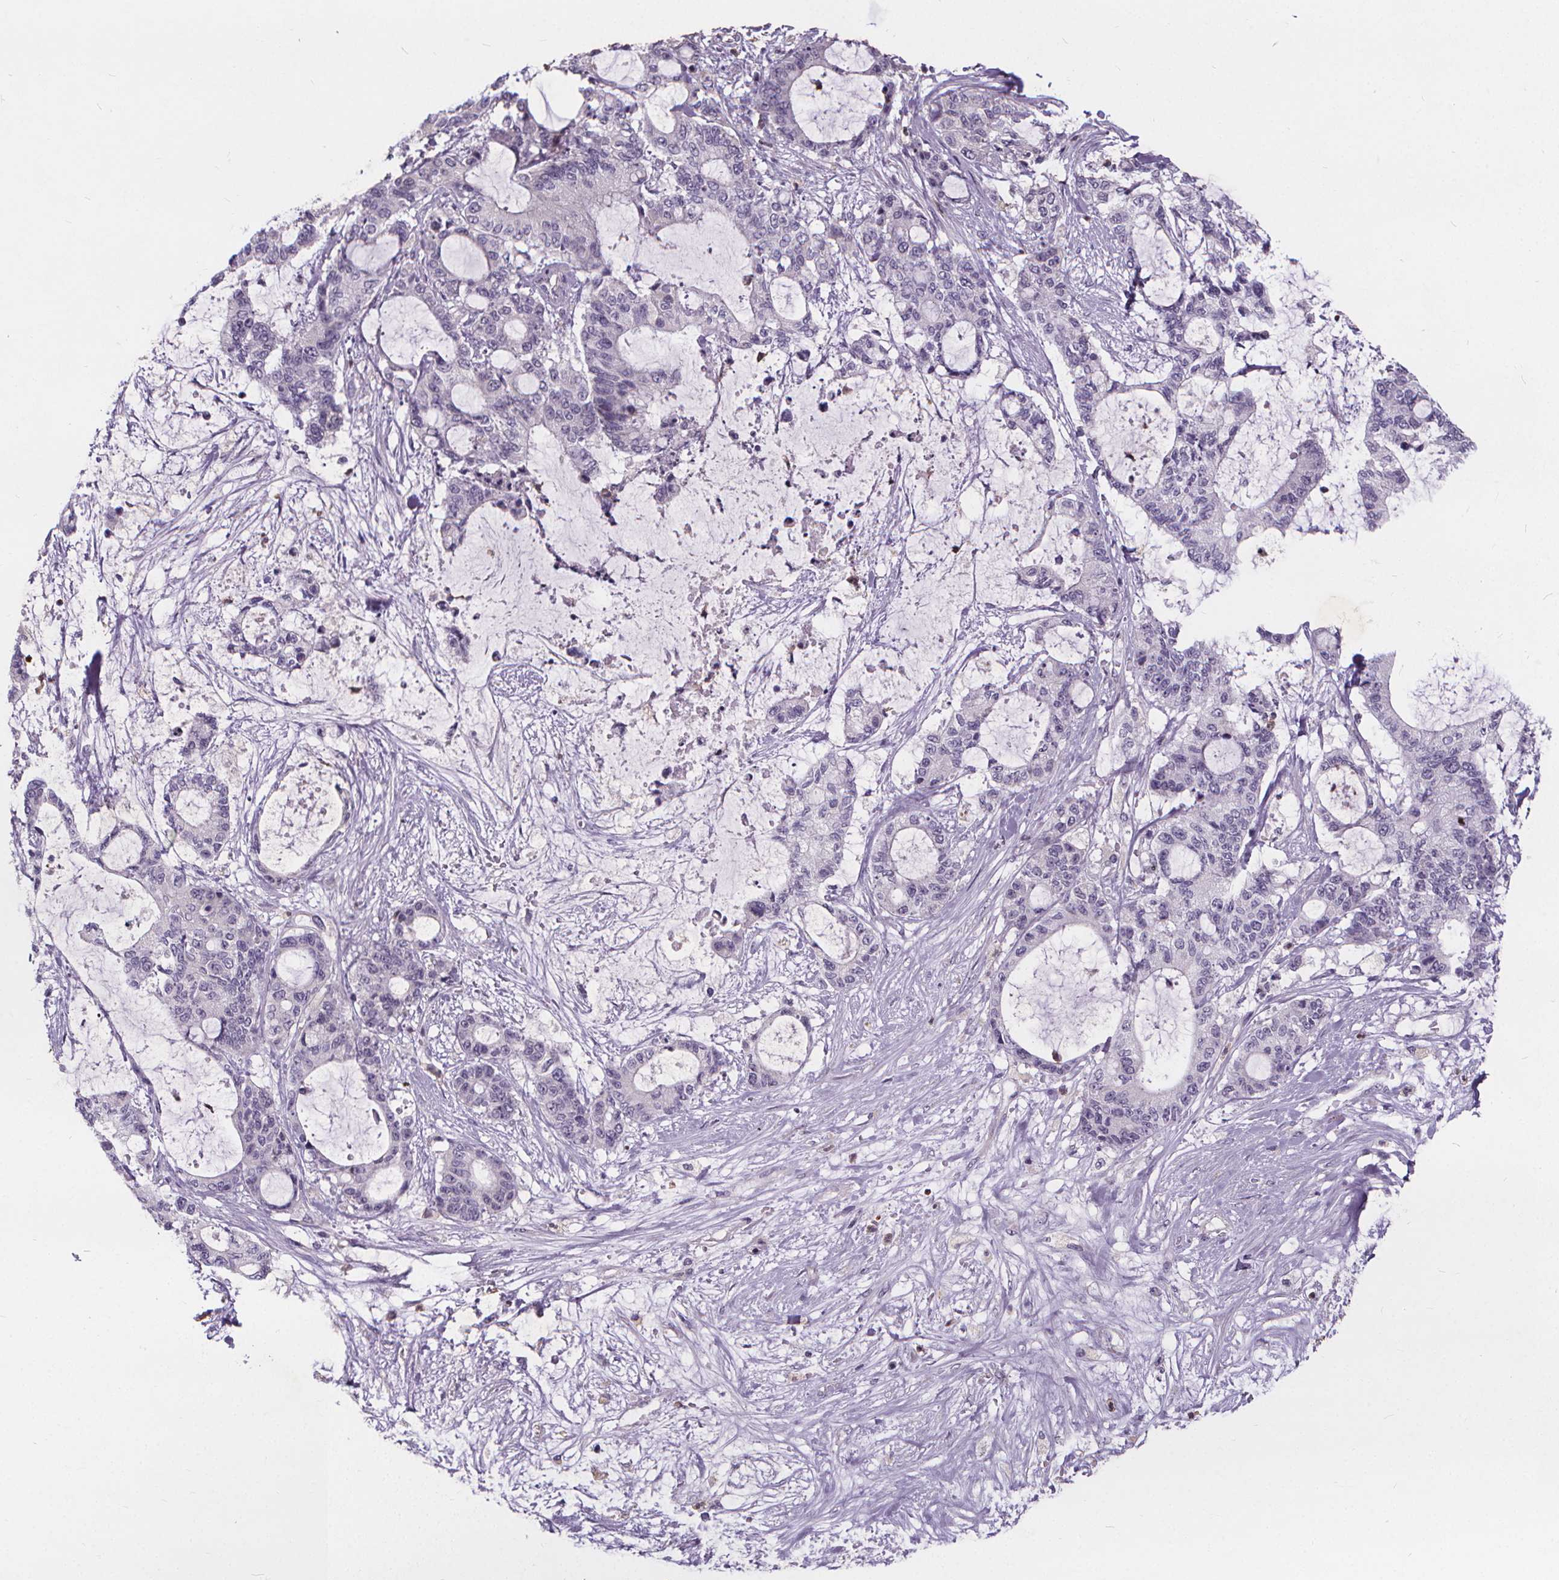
{"staining": {"intensity": "negative", "quantity": "none", "location": "none"}, "tissue": "liver cancer", "cell_type": "Tumor cells", "image_type": "cancer", "snomed": [{"axis": "morphology", "description": "Normal tissue, NOS"}, {"axis": "morphology", "description": "Cholangiocarcinoma"}, {"axis": "topography", "description": "Liver"}, {"axis": "topography", "description": "Peripheral nerve tissue"}], "caption": "Liver cholangiocarcinoma stained for a protein using immunohistochemistry displays no positivity tumor cells.", "gene": "ATP6V1D", "patient": {"sex": "female", "age": 73}}